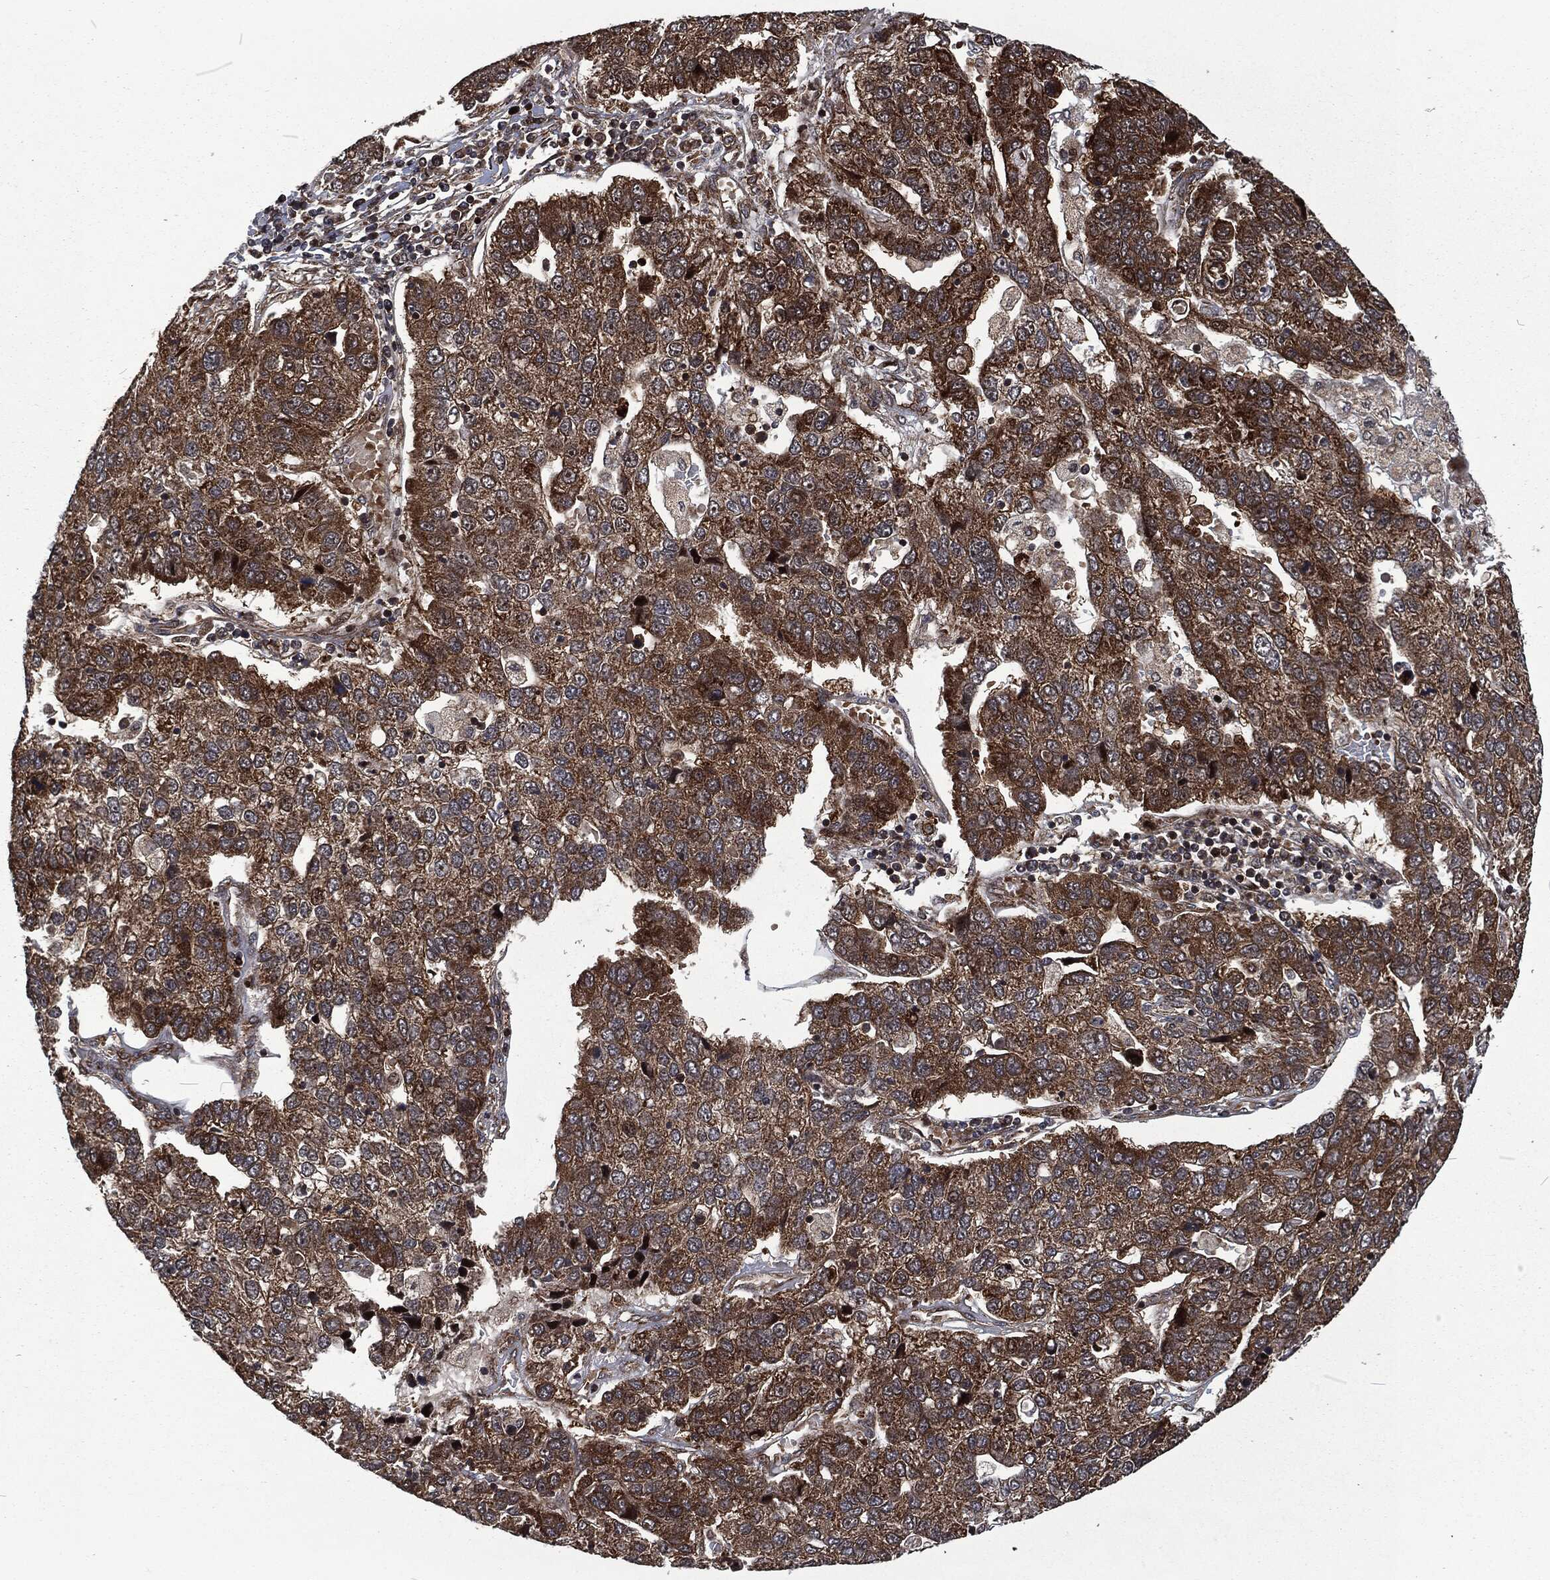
{"staining": {"intensity": "strong", "quantity": ">75%", "location": "cytoplasmic/membranous"}, "tissue": "pancreatic cancer", "cell_type": "Tumor cells", "image_type": "cancer", "snomed": [{"axis": "morphology", "description": "Adenocarcinoma, NOS"}, {"axis": "topography", "description": "Pancreas"}], "caption": "Protein staining shows strong cytoplasmic/membranous expression in approximately >75% of tumor cells in pancreatic cancer.", "gene": "CMPK2", "patient": {"sex": "female", "age": 61}}